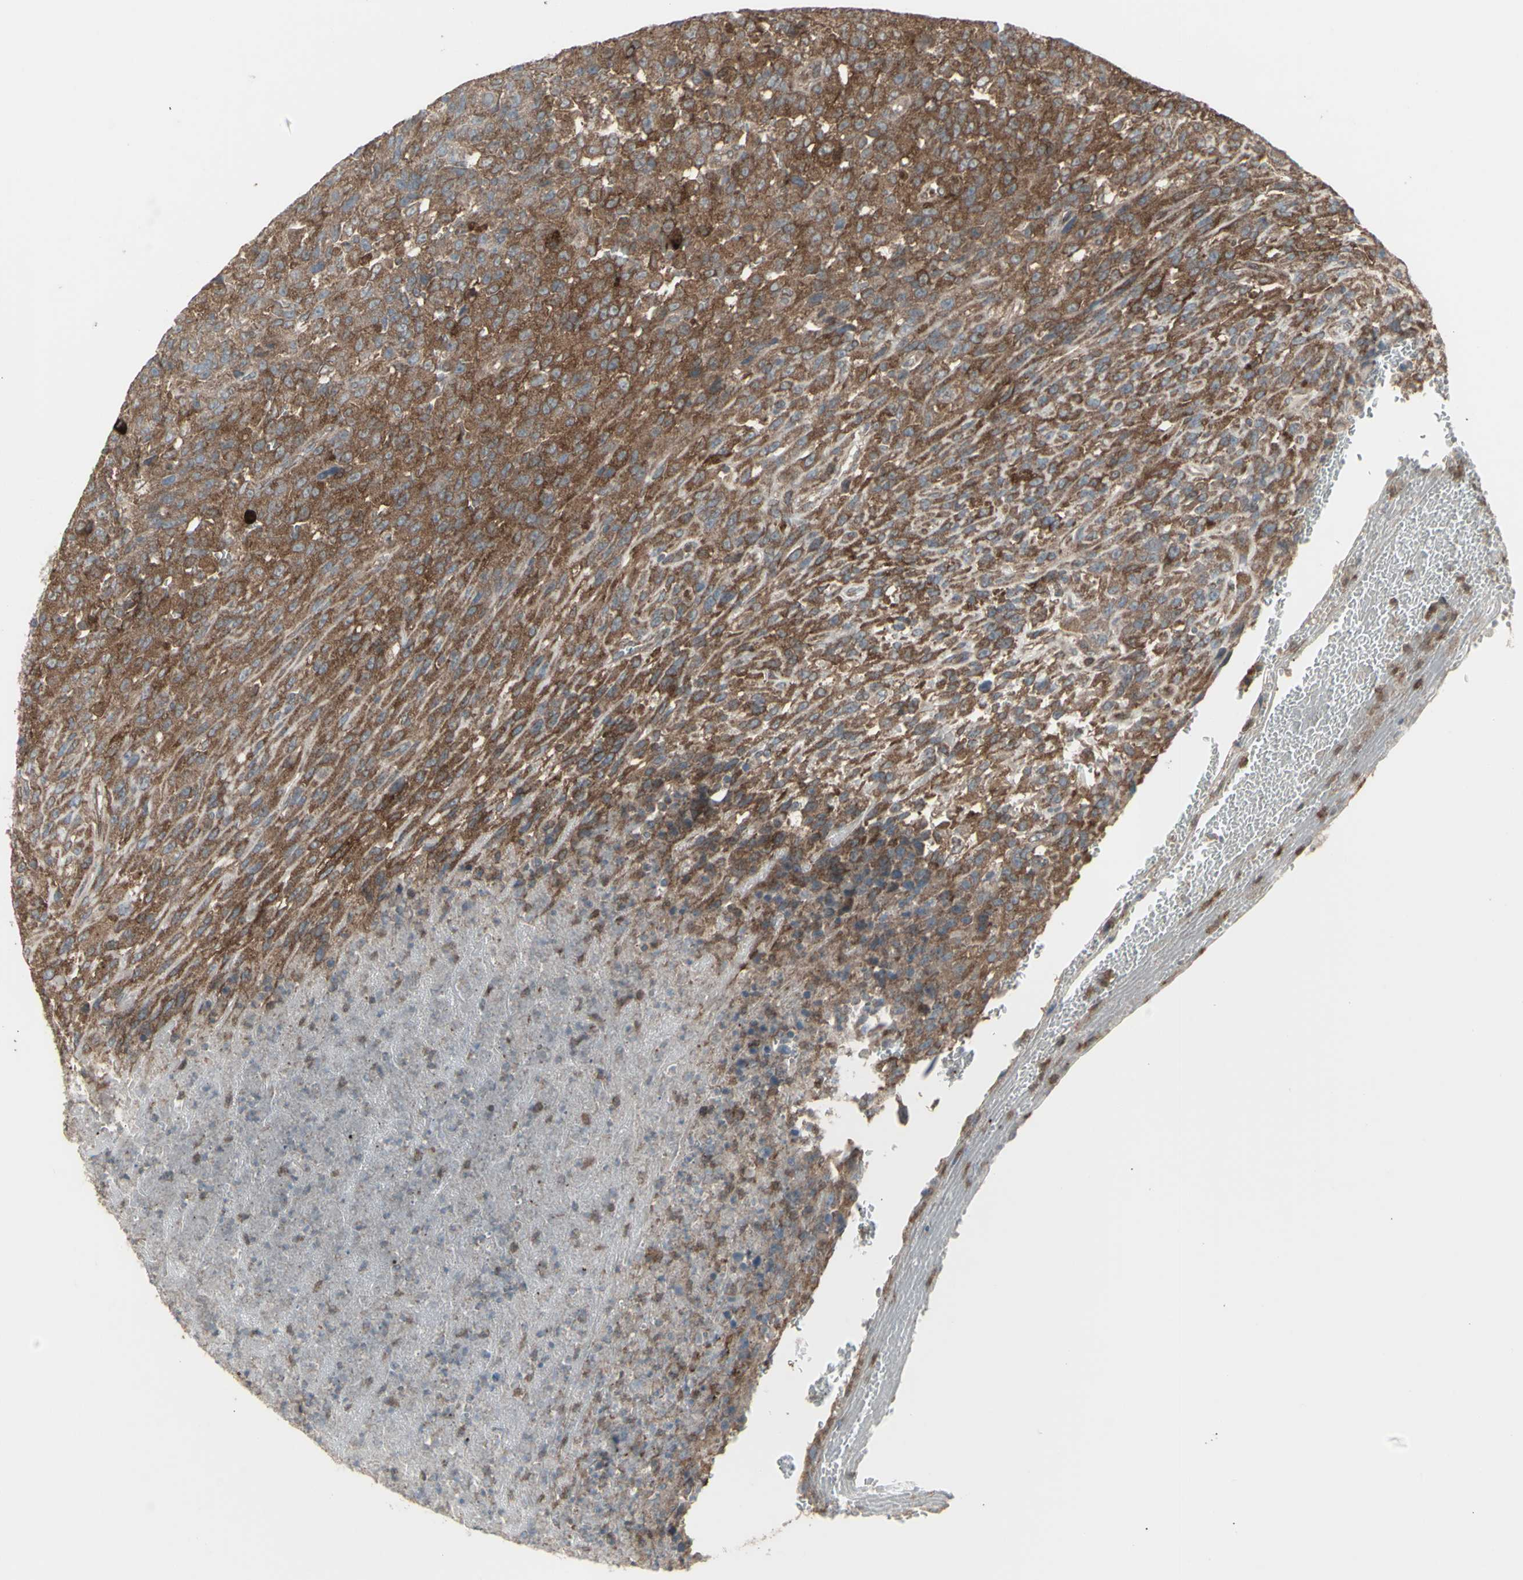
{"staining": {"intensity": "strong", "quantity": ">75%", "location": "cytoplasmic/membranous"}, "tissue": "urothelial cancer", "cell_type": "Tumor cells", "image_type": "cancer", "snomed": [{"axis": "morphology", "description": "Urothelial carcinoma, High grade"}, {"axis": "topography", "description": "Urinary bladder"}], "caption": "Immunohistochemistry (IHC) (DAB) staining of urothelial cancer displays strong cytoplasmic/membranous protein expression in approximately >75% of tumor cells.", "gene": "RNASEL", "patient": {"sex": "male", "age": 66}}